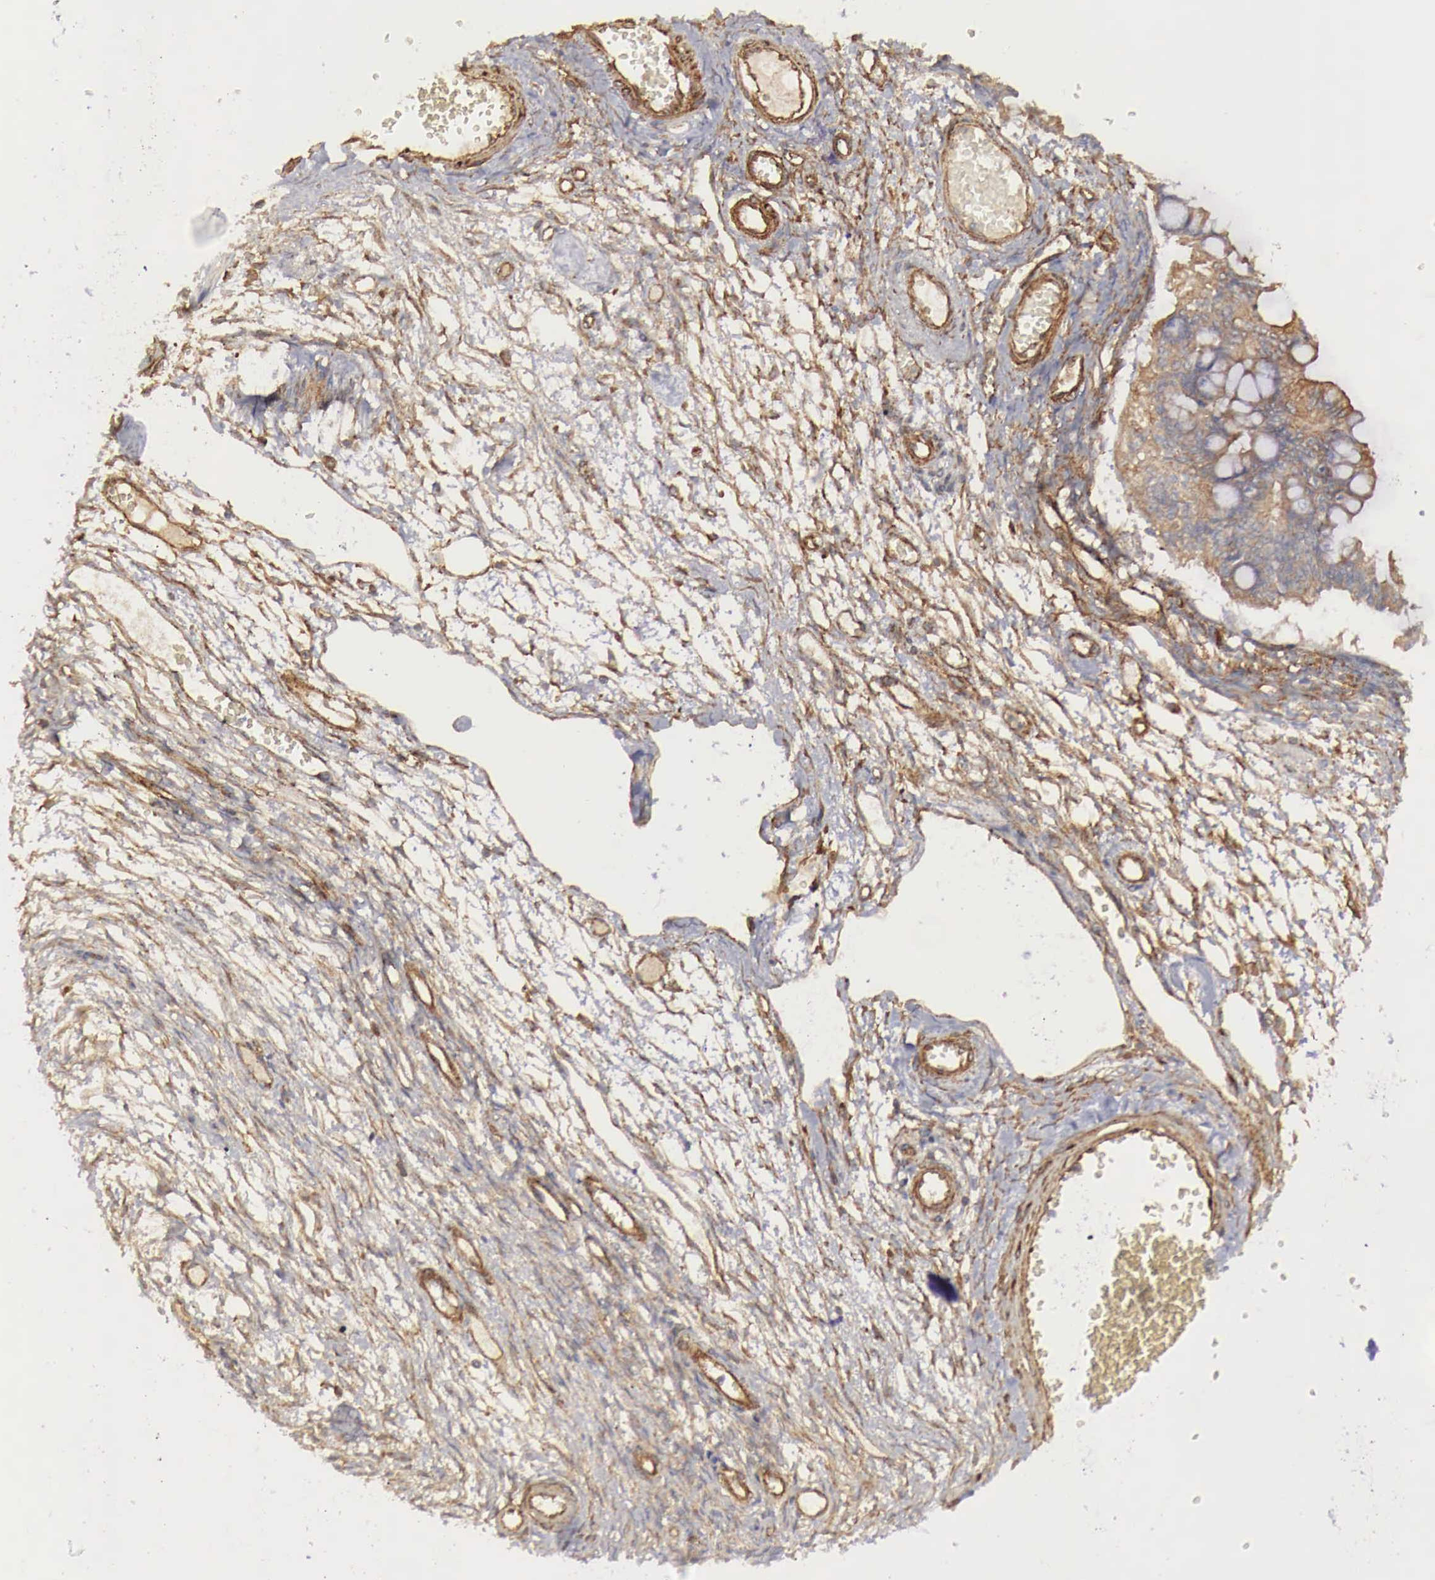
{"staining": {"intensity": "moderate", "quantity": ">75%", "location": "cytoplasmic/membranous"}, "tissue": "ovarian cancer", "cell_type": "Tumor cells", "image_type": "cancer", "snomed": [{"axis": "morphology", "description": "Cystadenocarcinoma, mucinous, NOS"}, {"axis": "topography", "description": "Ovary"}], "caption": "Immunohistochemical staining of ovarian cancer (mucinous cystadenocarcinoma) shows medium levels of moderate cytoplasmic/membranous protein staining in approximately >75% of tumor cells.", "gene": "ARMCX4", "patient": {"sex": "female", "age": 57}}